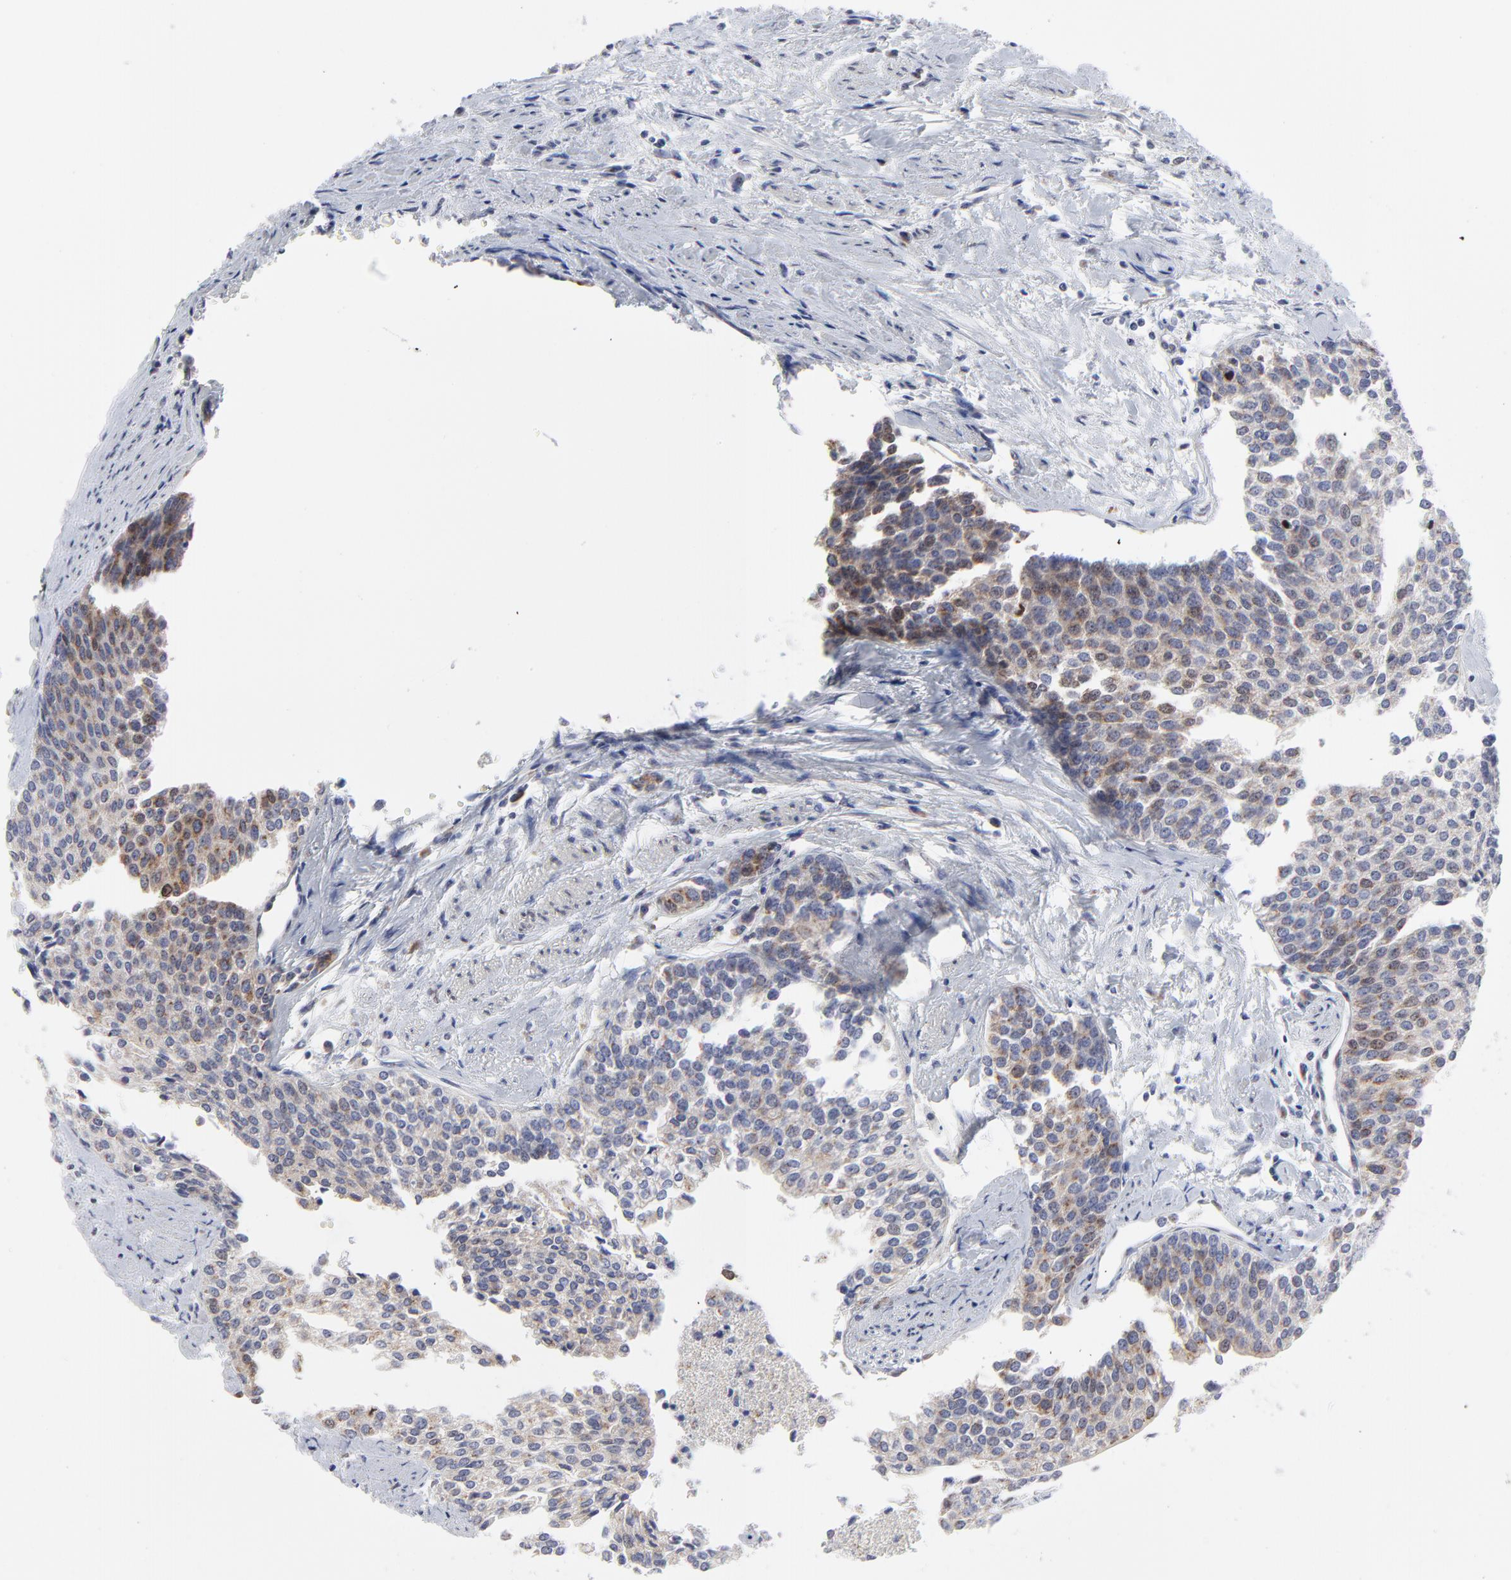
{"staining": {"intensity": "weak", "quantity": "<25%", "location": "cytoplasmic/membranous"}, "tissue": "urothelial cancer", "cell_type": "Tumor cells", "image_type": "cancer", "snomed": [{"axis": "morphology", "description": "Urothelial carcinoma, Low grade"}, {"axis": "topography", "description": "Urinary bladder"}], "caption": "IHC photomicrograph of neoplastic tissue: human urothelial carcinoma (low-grade) stained with DAB displays no significant protein staining in tumor cells.", "gene": "NCAPH", "patient": {"sex": "female", "age": 73}}